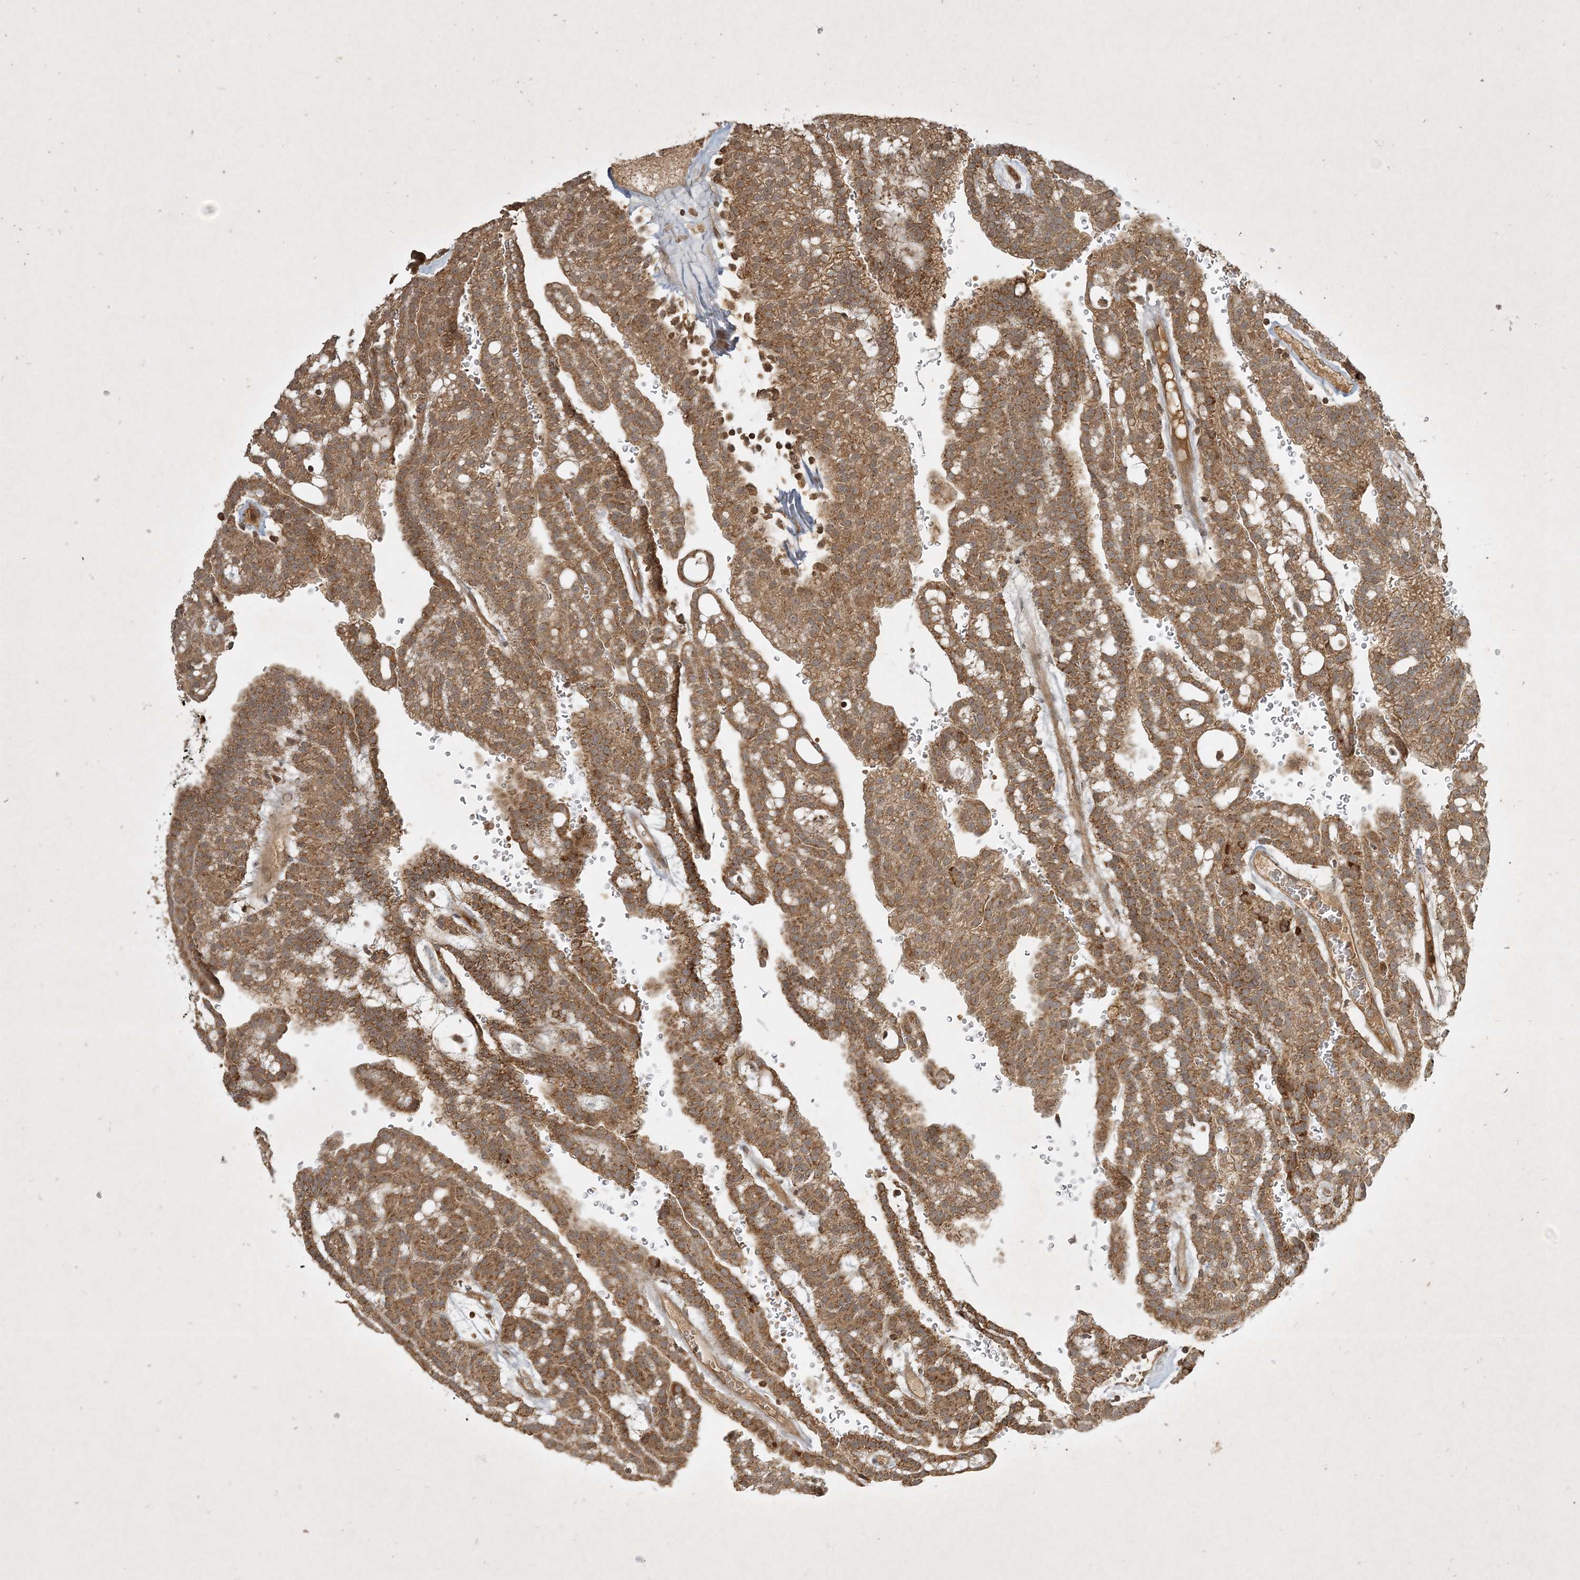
{"staining": {"intensity": "moderate", "quantity": ">75%", "location": "cytoplasmic/membranous"}, "tissue": "renal cancer", "cell_type": "Tumor cells", "image_type": "cancer", "snomed": [{"axis": "morphology", "description": "Adenocarcinoma, NOS"}, {"axis": "topography", "description": "Kidney"}], "caption": "Protein expression analysis of human adenocarcinoma (renal) reveals moderate cytoplasmic/membranous positivity in approximately >75% of tumor cells.", "gene": "PLTP", "patient": {"sex": "male", "age": 63}}